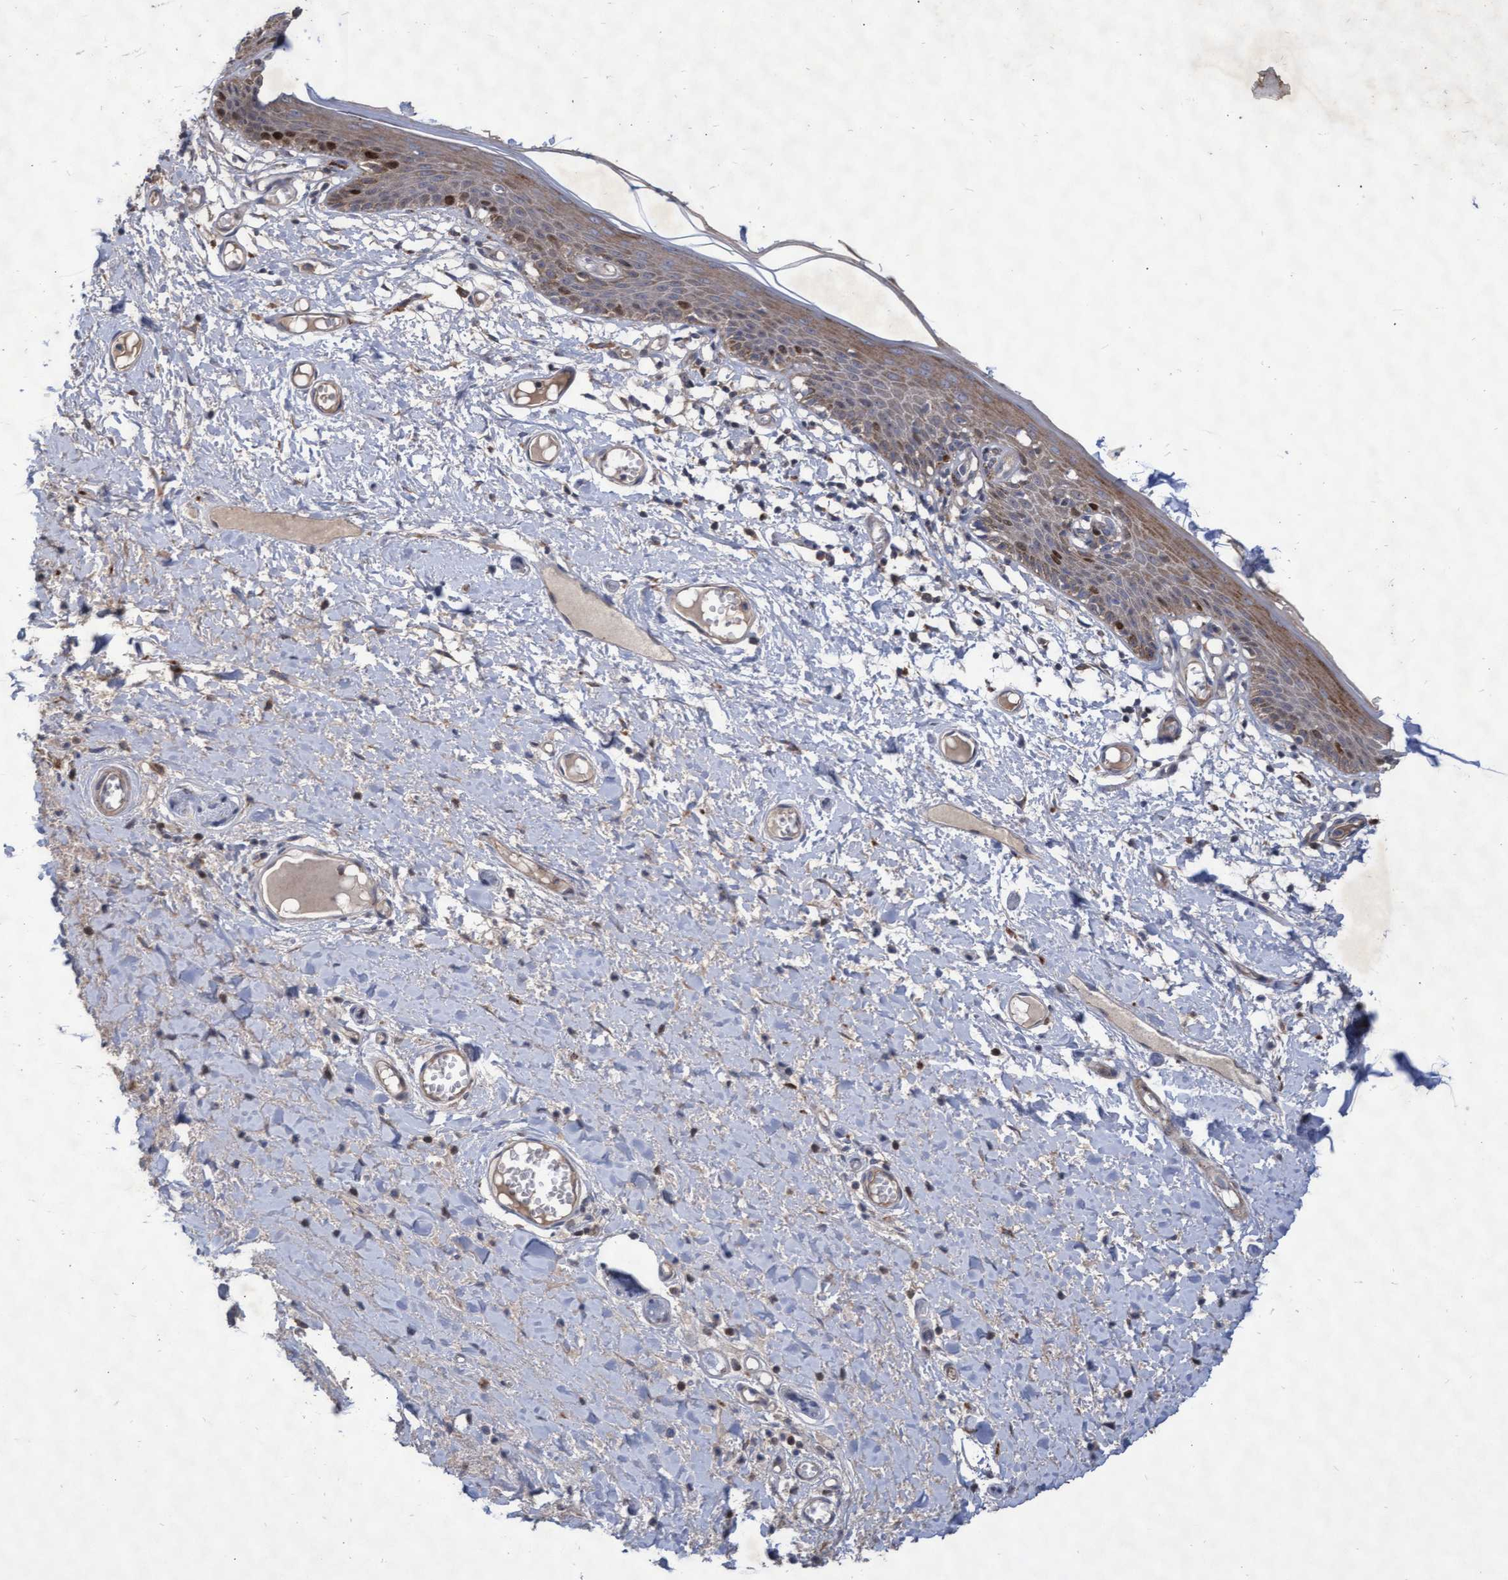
{"staining": {"intensity": "moderate", "quantity": "<25%", "location": "cytoplasmic/membranous,nuclear"}, "tissue": "skin", "cell_type": "Epidermal cells", "image_type": "normal", "snomed": [{"axis": "morphology", "description": "Normal tissue, NOS"}, {"axis": "topography", "description": "Vulva"}], "caption": "Epidermal cells reveal moderate cytoplasmic/membranous,nuclear staining in about <25% of cells in benign skin. The protein of interest is stained brown, and the nuclei are stained in blue (DAB IHC with brightfield microscopy, high magnification).", "gene": "ABCF2", "patient": {"sex": "female", "age": 54}}